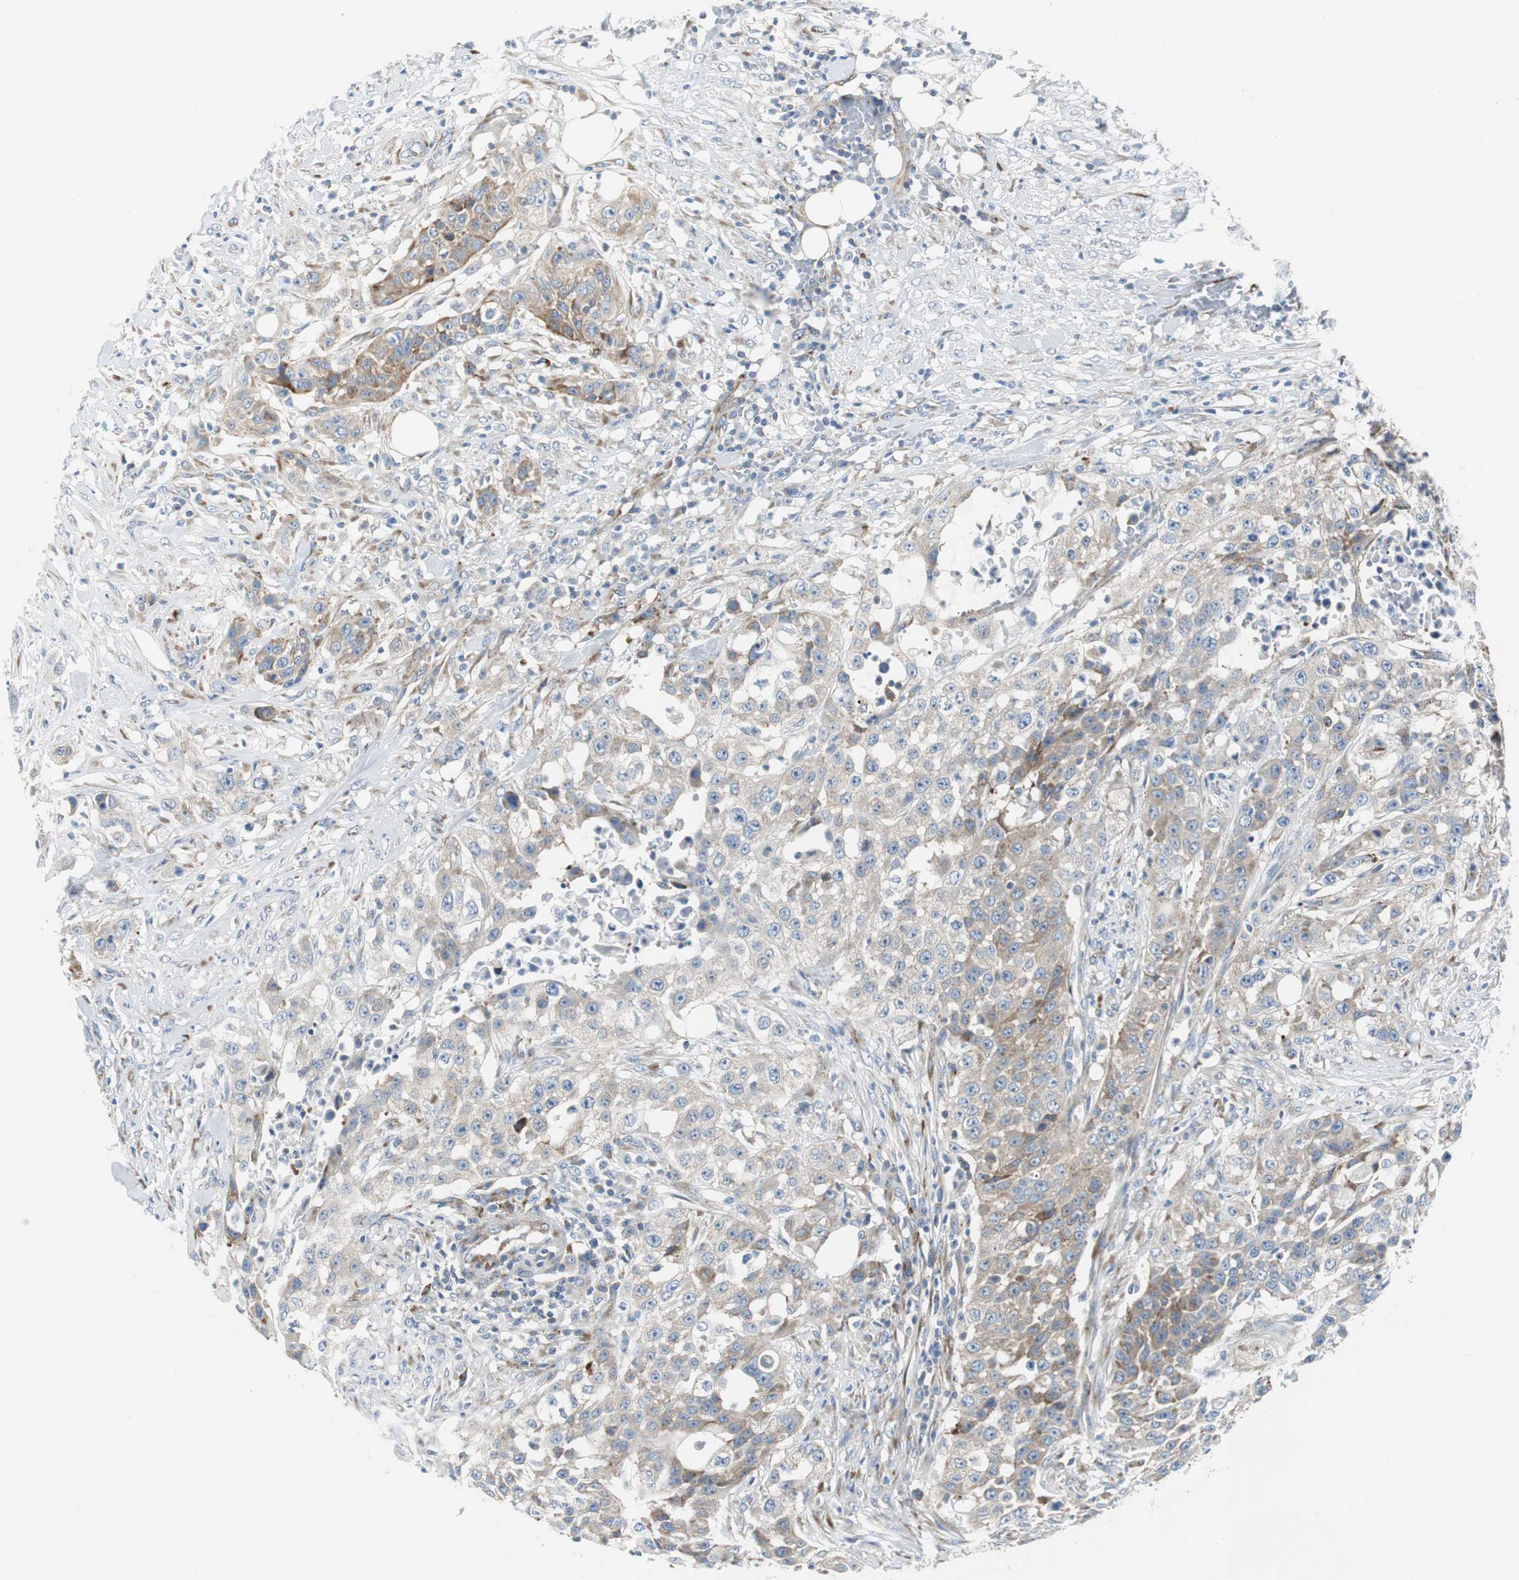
{"staining": {"intensity": "weak", "quantity": ">75%", "location": "cytoplasmic/membranous"}, "tissue": "urothelial cancer", "cell_type": "Tumor cells", "image_type": "cancer", "snomed": [{"axis": "morphology", "description": "Urothelial carcinoma, High grade"}, {"axis": "topography", "description": "Urinary bladder"}], "caption": "Immunohistochemistry micrograph of neoplastic tissue: high-grade urothelial carcinoma stained using IHC displays low levels of weak protein expression localized specifically in the cytoplasmic/membranous of tumor cells, appearing as a cytoplasmic/membranous brown color.", "gene": "BBC3", "patient": {"sex": "male", "age": 74}}